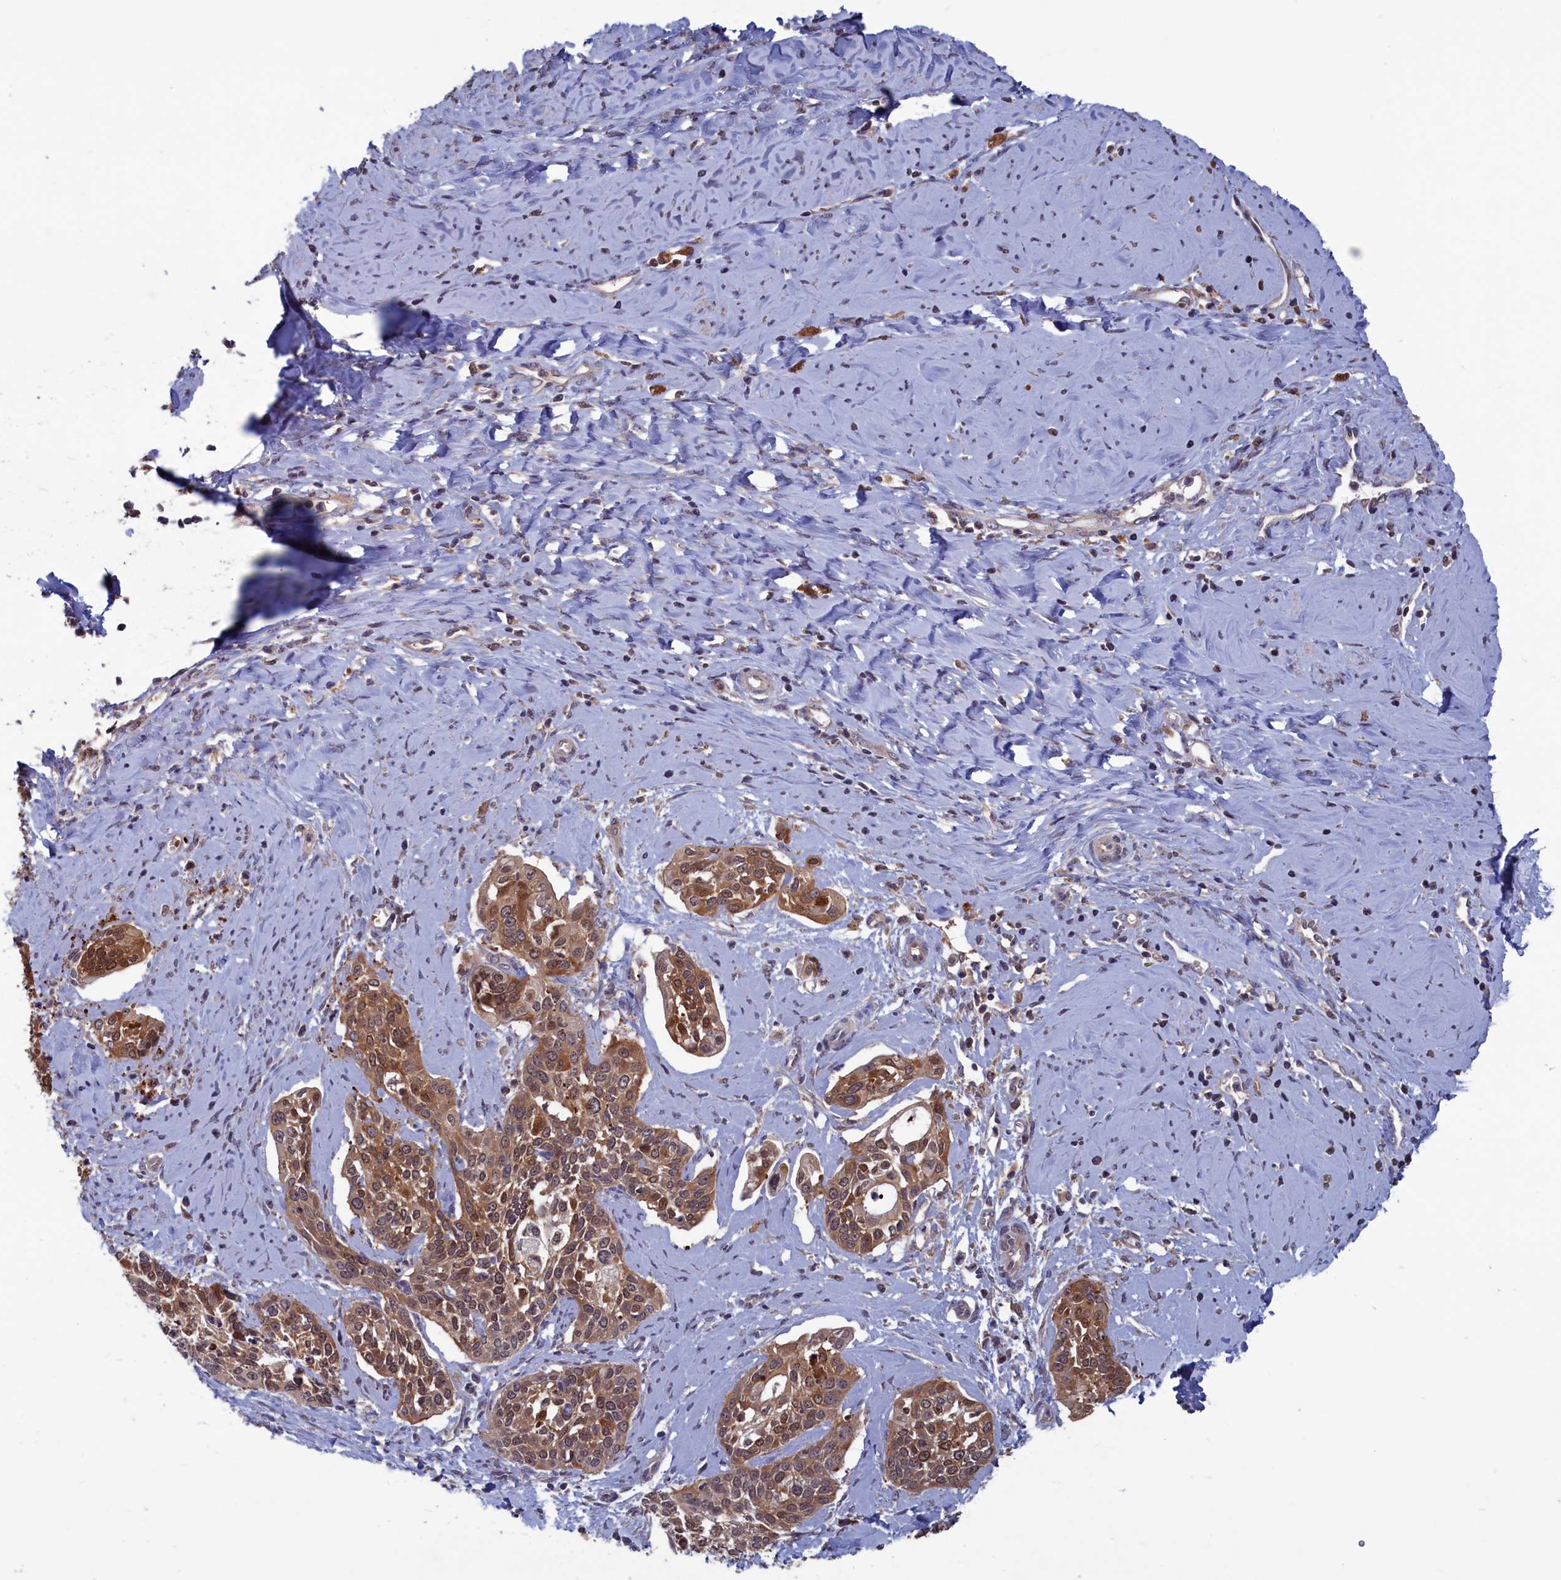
{"staining": {"intensity": "moderate", "quantity": ">75%", "location": "cytoplasmic/membranous,nuclear"}, "tissue": "cervical cancer", "cell_type": "Tumor cells", "image_type": "cancer", "snomed": [{"axis": "morphology", "description": "Squamous cell carcinoma, NOS"}, {"axis": "topography", "description": "Cervix"}], "caption": "A brown stain highlights moderate cytoplasmic/membranous and nuclear expression of a protein in human cervical squamous cell carcinoma tumor cells.", "gene": "CACTIN", "patient": {"sex": "female", "age": 44}}